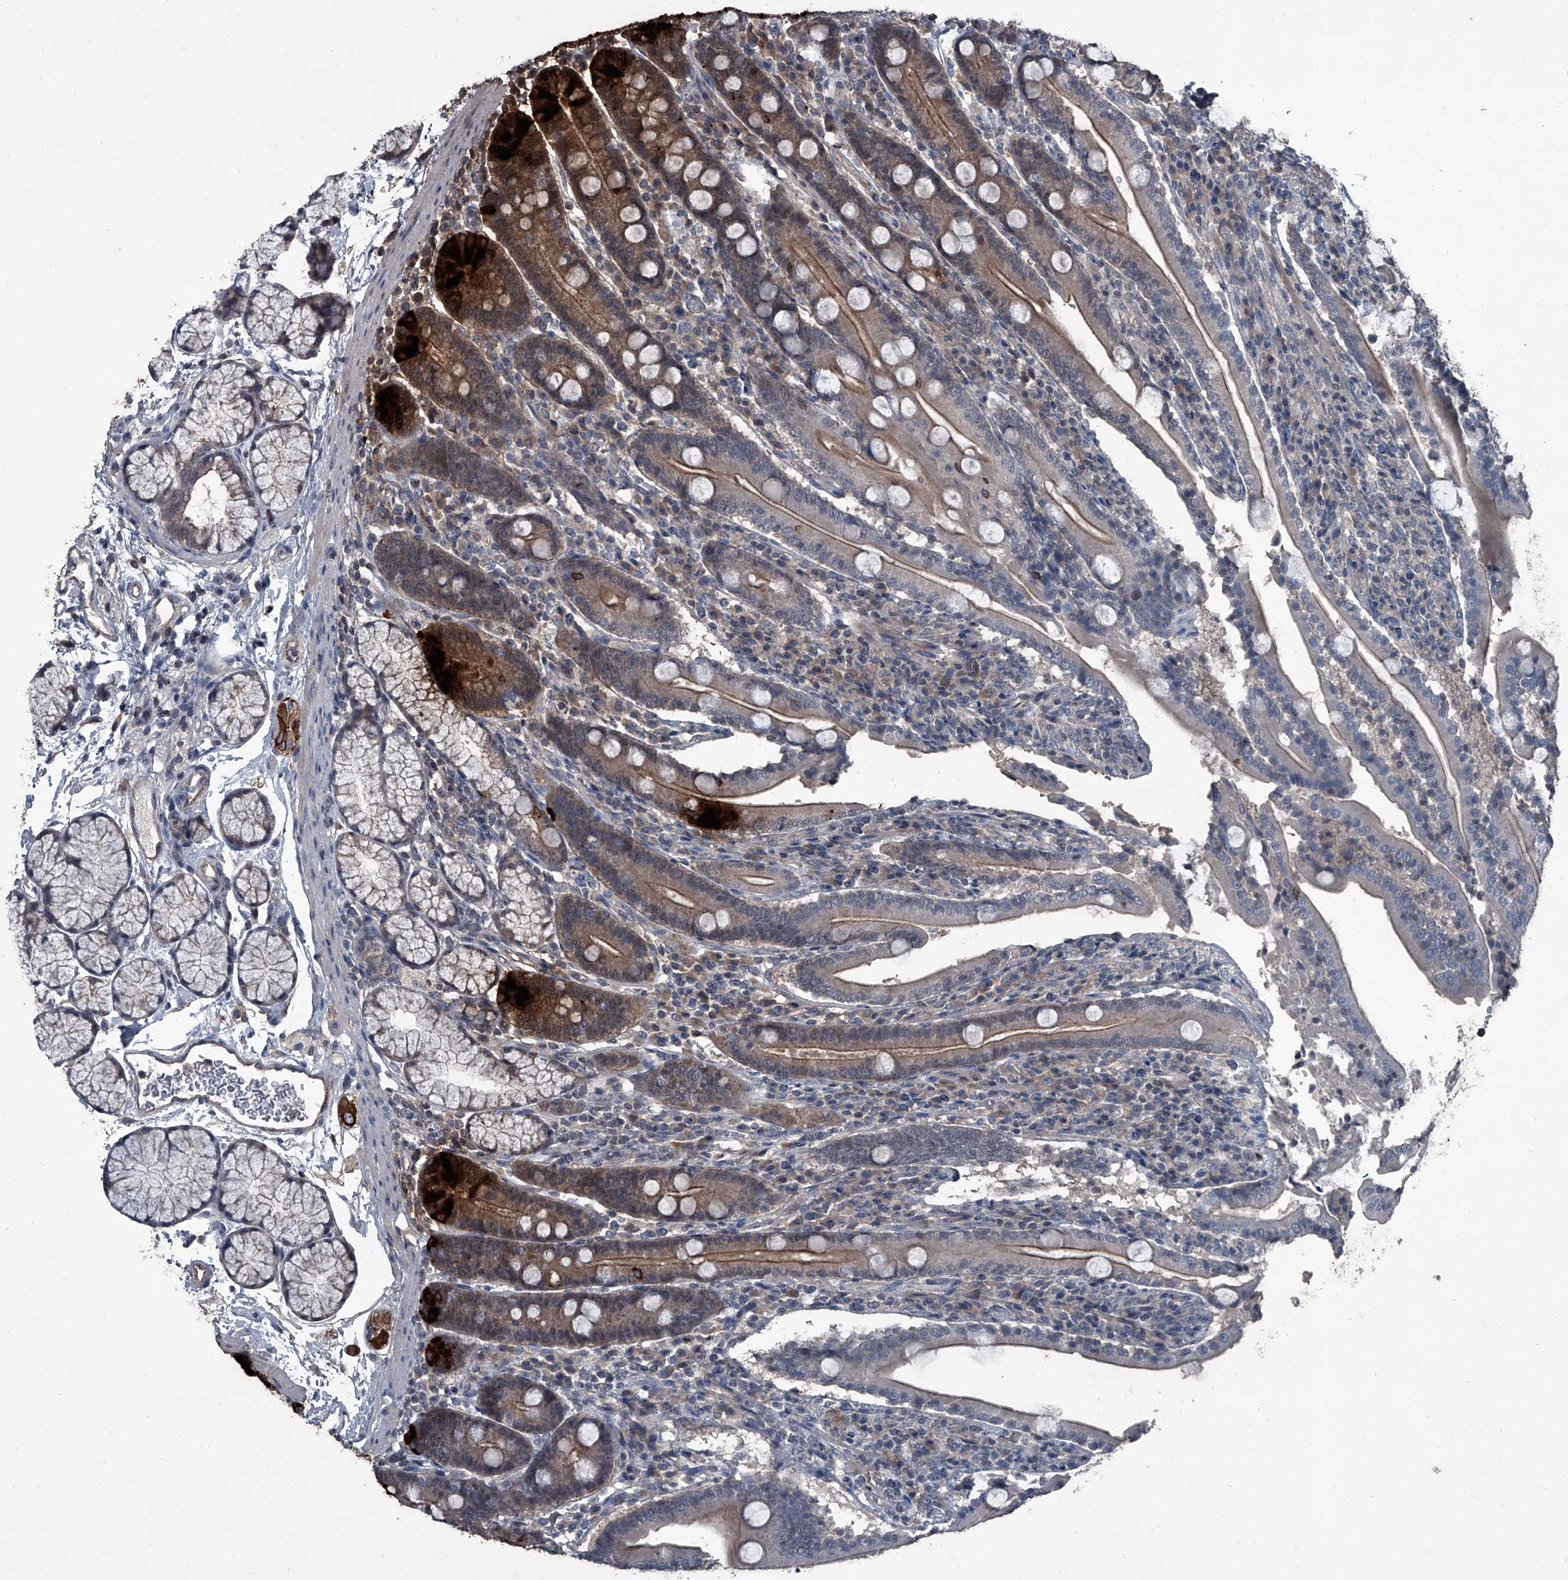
{"staining": {"intensity": "strong", "quantity": "25%-75%", "location": "cytoplasmic/membranous"}, "tissue": "duodenum", "cell_type": "Glandular cells", "image_type": "normal", "snomed": [{"axis": "morphology", "description": "Normal tissue, NOS"}, {"axis": "topography", "description": "Duodenum"}], "caption": "An immunohistochemistry (IHC) histopathology image of benign tissue is shown. Protein staining in brown labels strong cytoplasmic/membranous positivity in duodenum within glandular cells. The staining is performed using DAB (3,3'-diaminobenzidine) brown chromogen to label protein expression. The nuclei are counter-stained blue using hematoxylin.", "gene": "OARD1", "patient": {"sex": "male", "age": 35}}